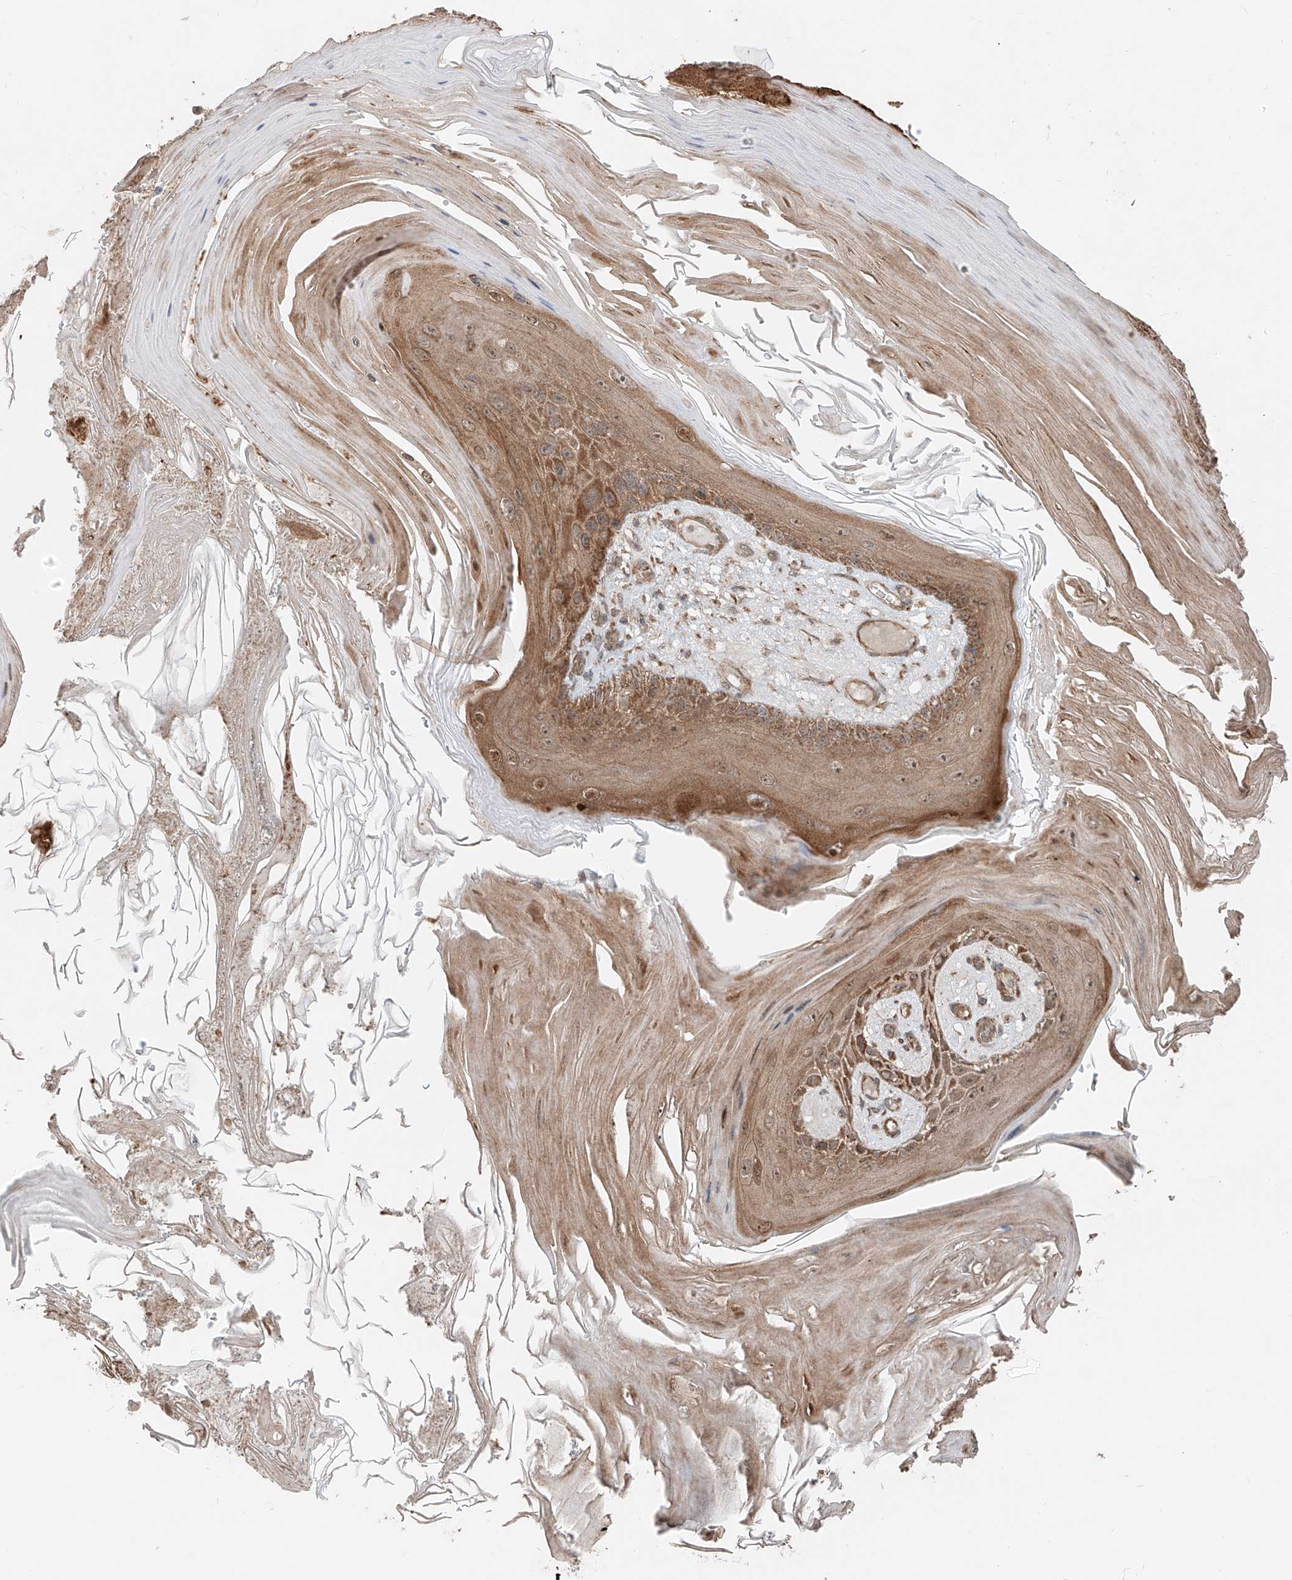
{"staining": {"intensity": "moderate", "quantity": ">75%", "location": "cytoplasmic/membranous"}, "tissue": "skin cancer", "cell_type": "Tumor cells", "image_type": "cancer", "snomed": [{"axis": "morphology", "description": "Squamous cell carcinoma, NOS"}, {"axis": "topography", "description": "Skin"}], "caption": "Moderate cytoplasmic/membranous protein positivity is appreciated in approximately >75% of tumor cells in skin squamous cell carcinoma.", "gene": "CEP162", "patient": {"sex": "female", "age": 88}}